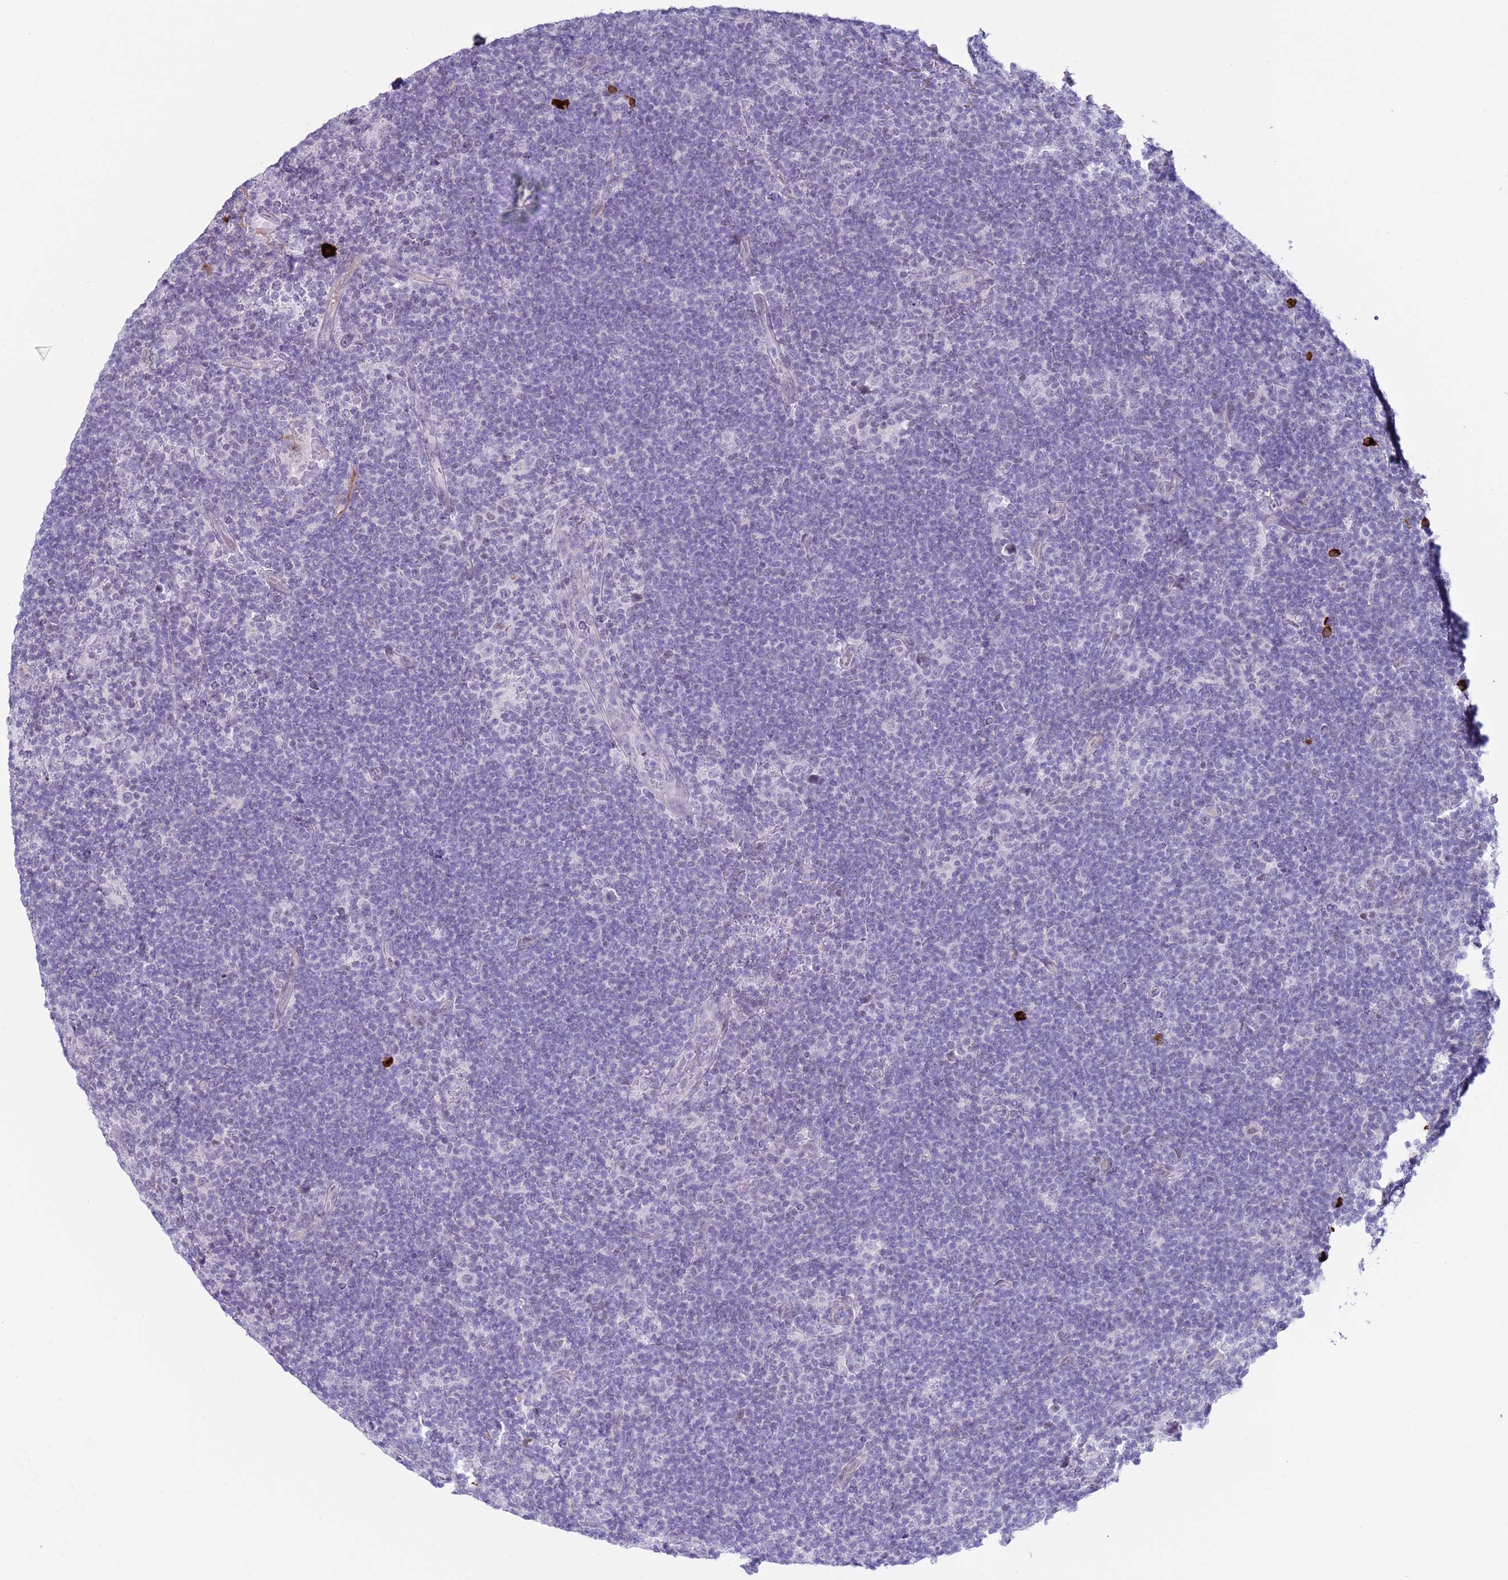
{"staining": {"intensity": "negative", "quantity": "none", "location": "none"}, "tissue": "lymphoma", "cell_type": "Tumor cells", "image_type": "cancer", "snomed": [{"axis": "morphology", "description": "Hodgkin's disease, NOS"}, {"axis": "topography", "description": "Lymph node"}], "caption": "Immunohistochemistry of lymphoma shows no positivity in tumor cells. (DAB IHC with hematoxylin counter stain).", "gene": "NPAP1", "patient": {"sex": "female", "age": 57}}